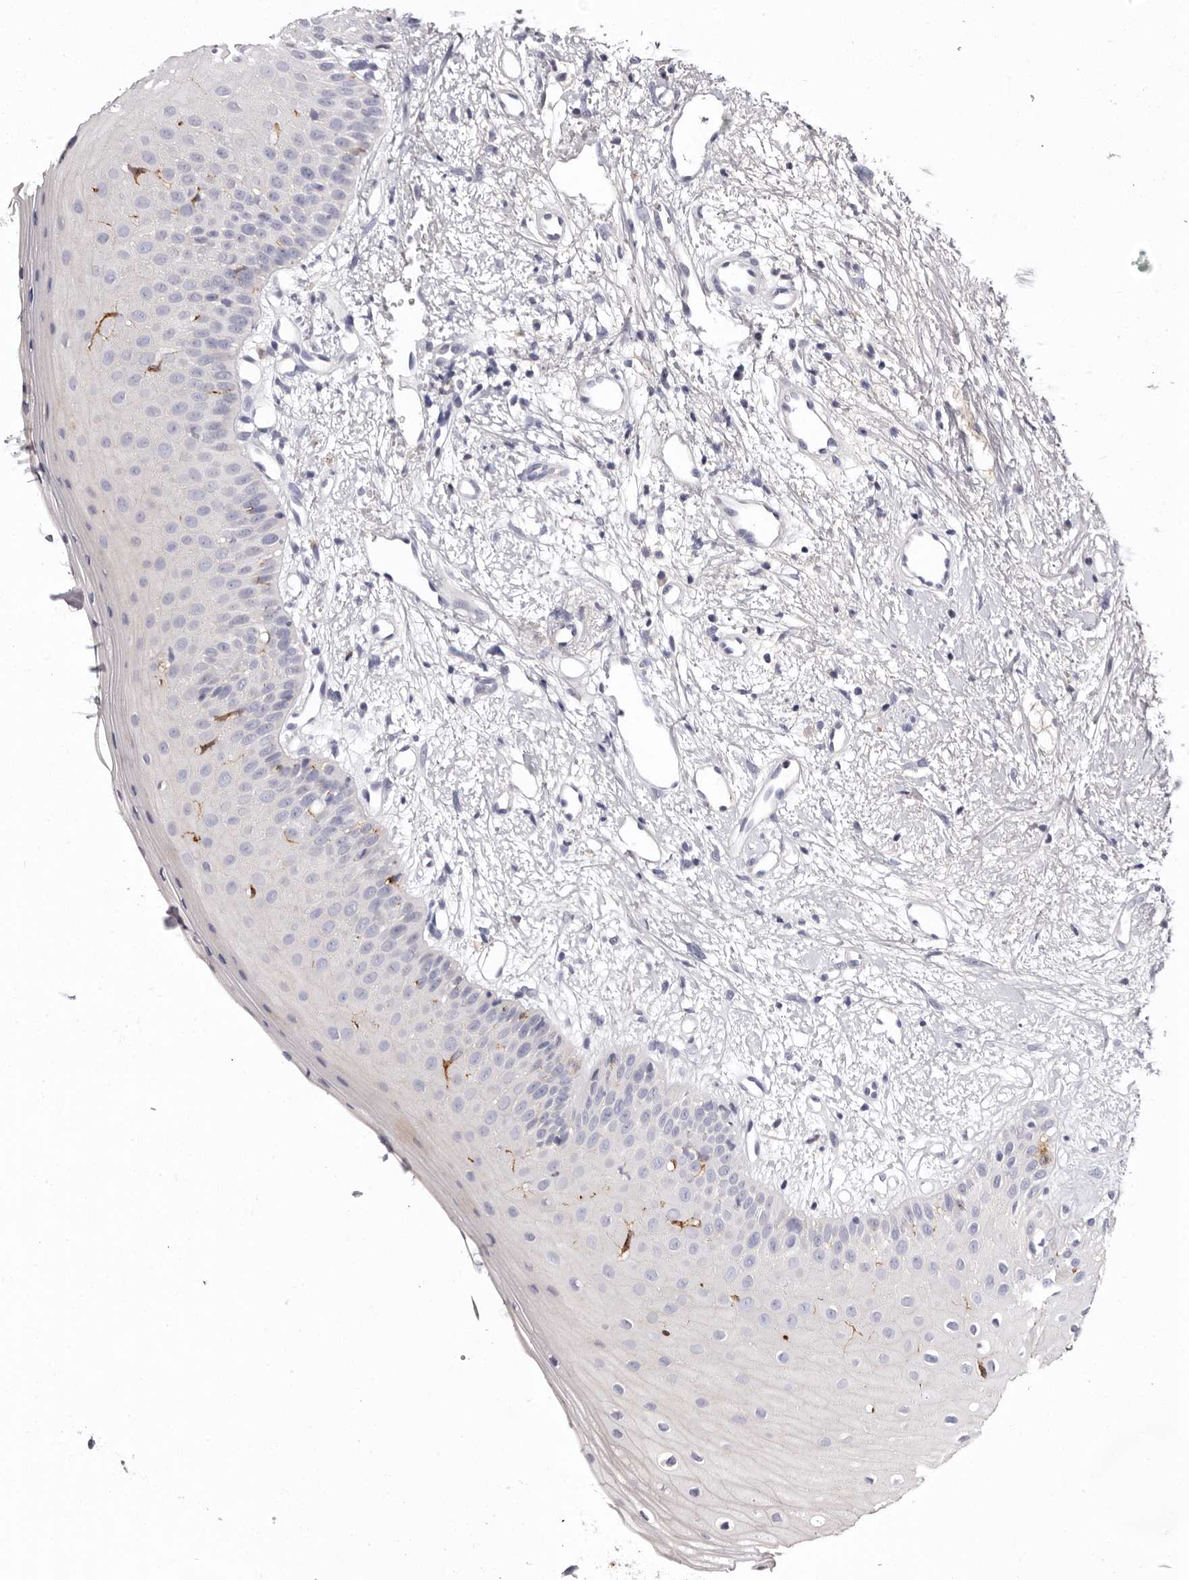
{"staining": {"intensity": "moderate", "quantity": "<25%", "location": "cytoplasmic/membranous"}, "tissue": "oral mucosa", "cell_type": "Squamous epithelial cells", "image_type": "normal", "snomed": [{"axis": "morphology", "description": "Normal tissue, NOS"}, {"axis": "topography", "description": "Oral tissue"}], "caption": "Moderate cytoplasmic/membranous protein staining is seen in about <25% of squamous epithelial cells in oral mucosa. Using DAB (3,3'-diaminobenzidine) (brown) and hematoxylin (blue) stains, captured at high magnification using brightfield microscopy.", "gene": "S1PR5", "patient": {"sex": "female", "age": 63}}